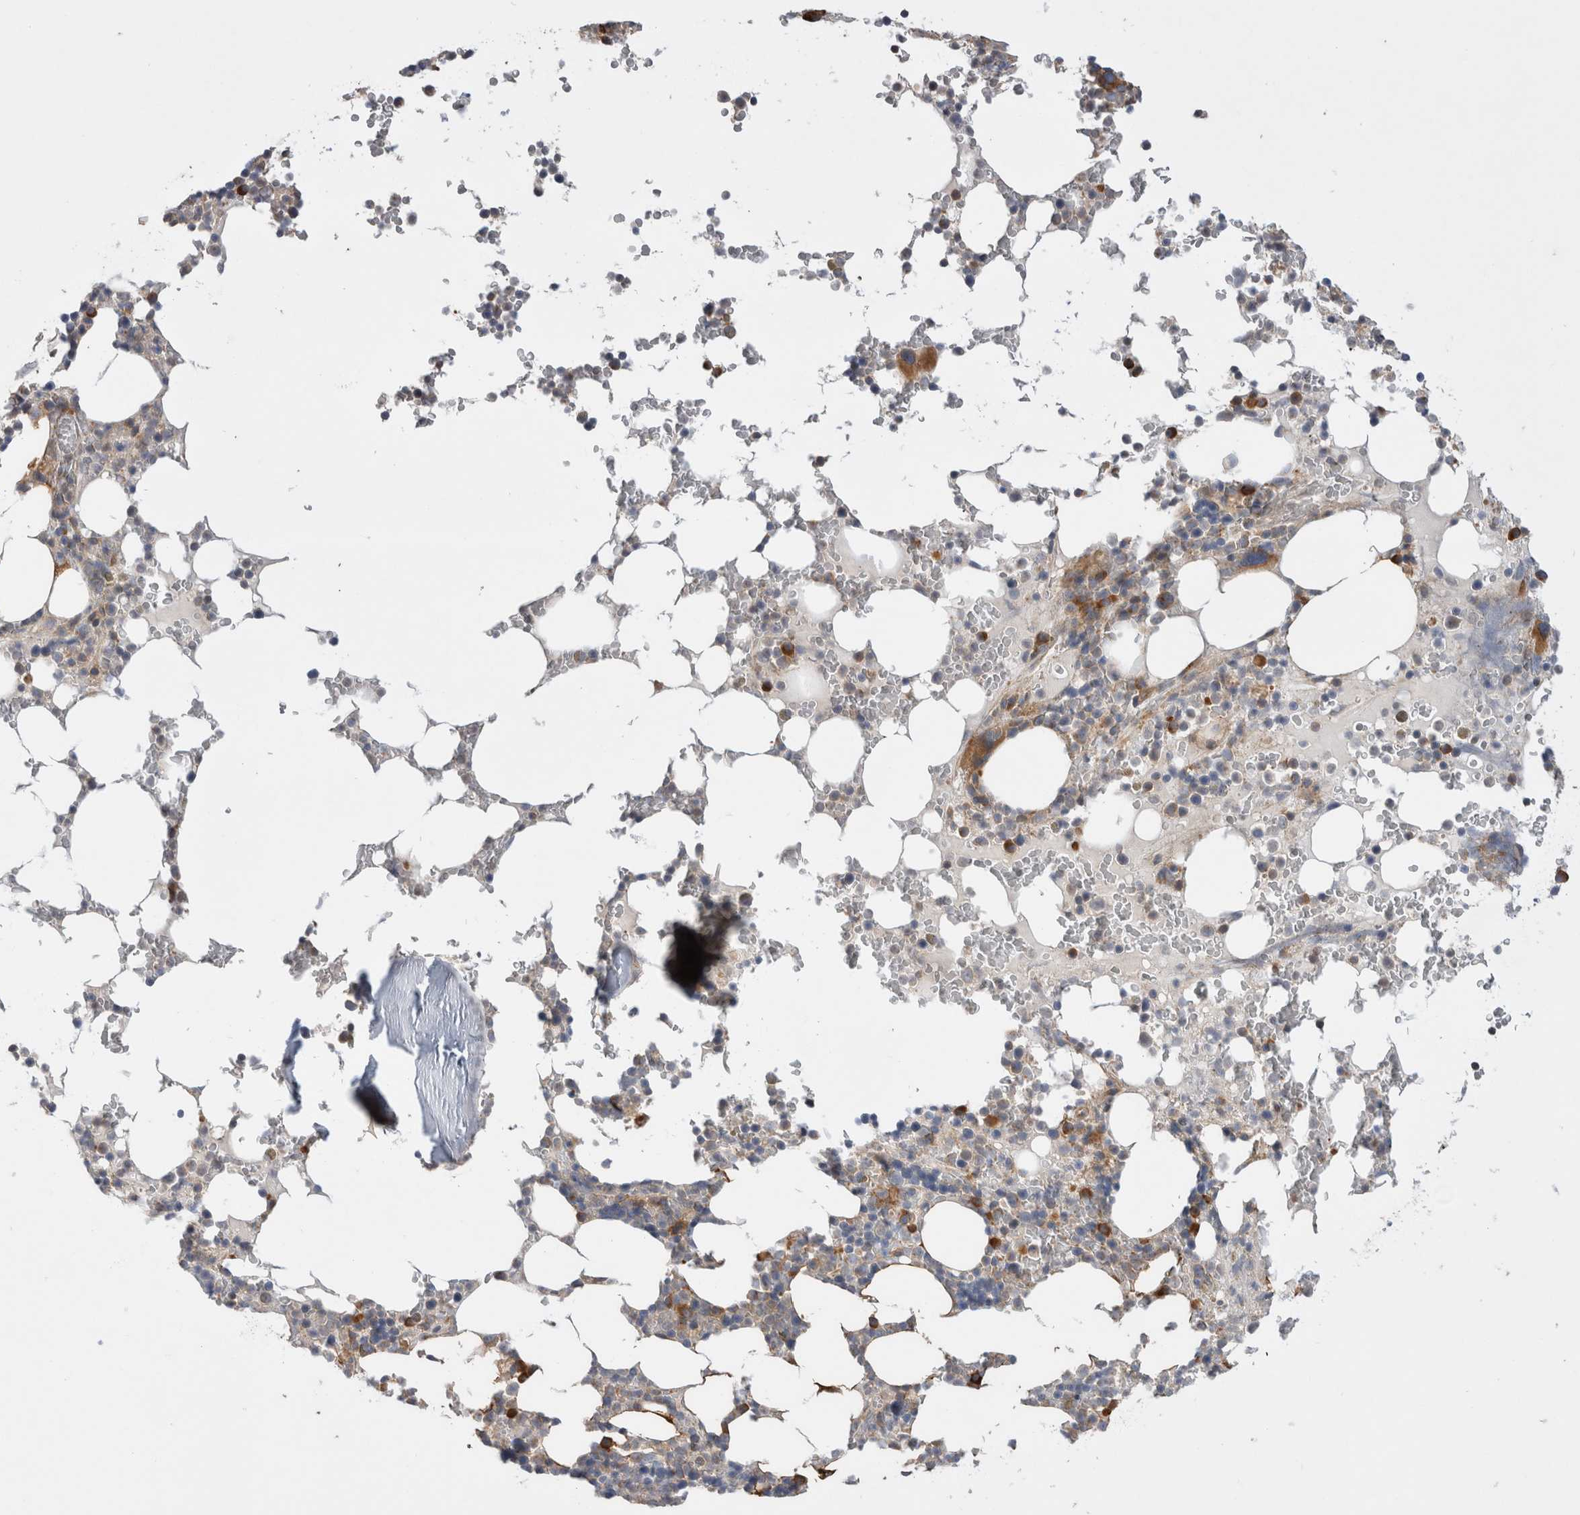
{"staining": {"intensity": "moderate", "quantity": "<25%", "location": "cytoplasmic/membranous"}, "tissue": "bone marrow", "cell_type": "Hematopoietic cells", "image_type": "normal", "snomed": [{"axis": "morphology", "description": "Normal tissue, NOS"}, {"axis": "topography", "description": "Bone marrow"}], "caption": "Moderate cytoplasmic/membranous positivity for a protein is seen in about <25% of hematopoietic cells of unremarkable bone marrow using immunohistochemistry (IHC).", "gene": "PDCD10", "patient": {"sex": "male", "age": 58}}